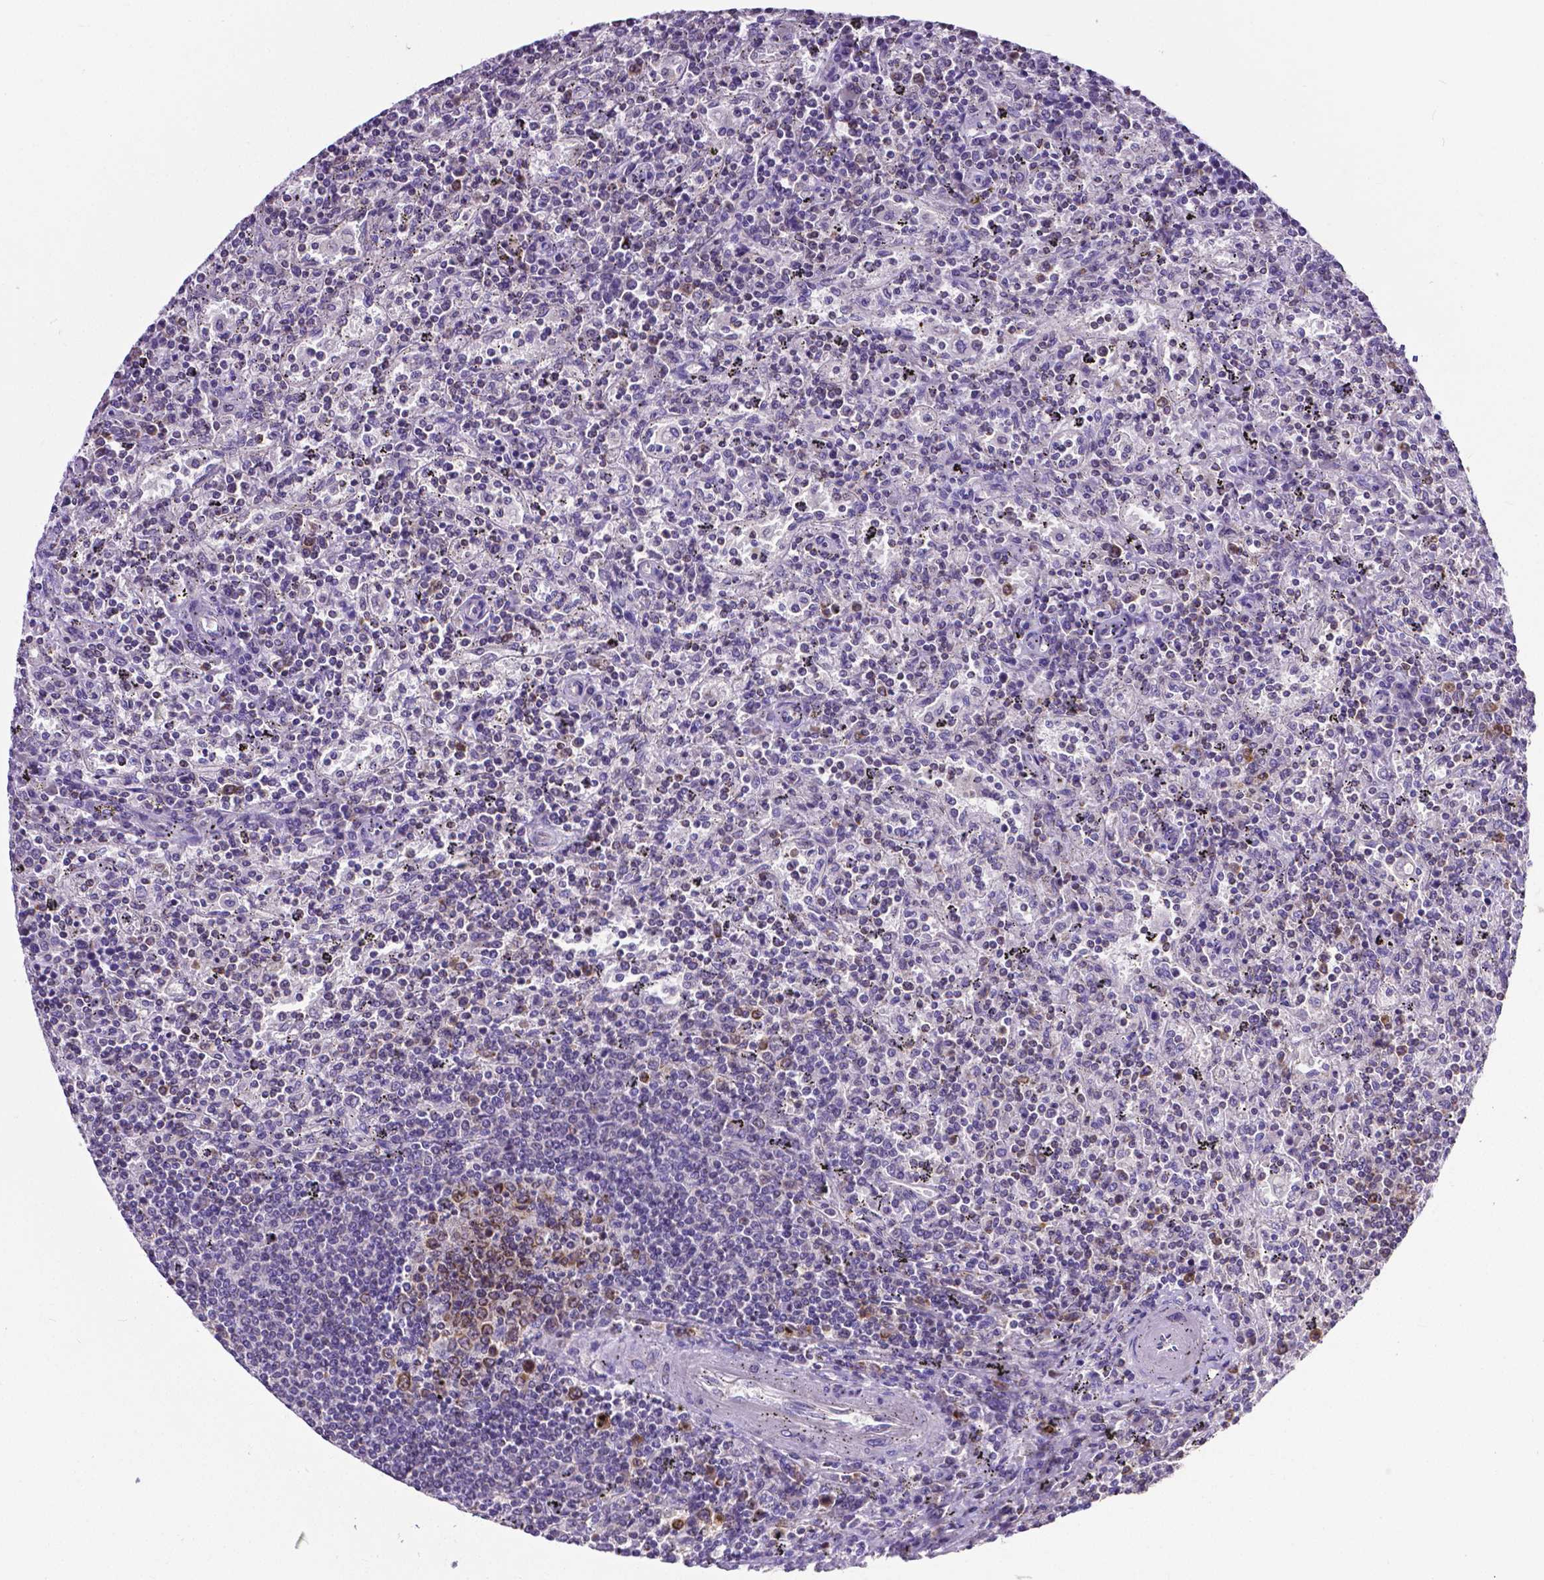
{"staining": {"intensity": "negative", "quantity": "none", "location": "none"}, "tissue": "lymphoma", "cell_type": "Tumor cells", "image_type": "cancer", "snomed": [{"axis": "morphology", "description": "Malignant lymphoma, non-Hodgkin's type, Low grade"}, {"axis": "topography", "description": "Spleen"}], "caption": "A histopathology image of low-grade malignant lymphoma, non-Hodgkin's type stained for a protein shows no brown staining in tumor cells. The staining was performed using DAB (3,3'-diaminobenzidine) to visualize the protein expression in brown, while the nuclei were stained in blue with hematoxylin (Magnification: 20x).", "gene": "MCL1", "patient": {"sex": "male", "age": 62}}